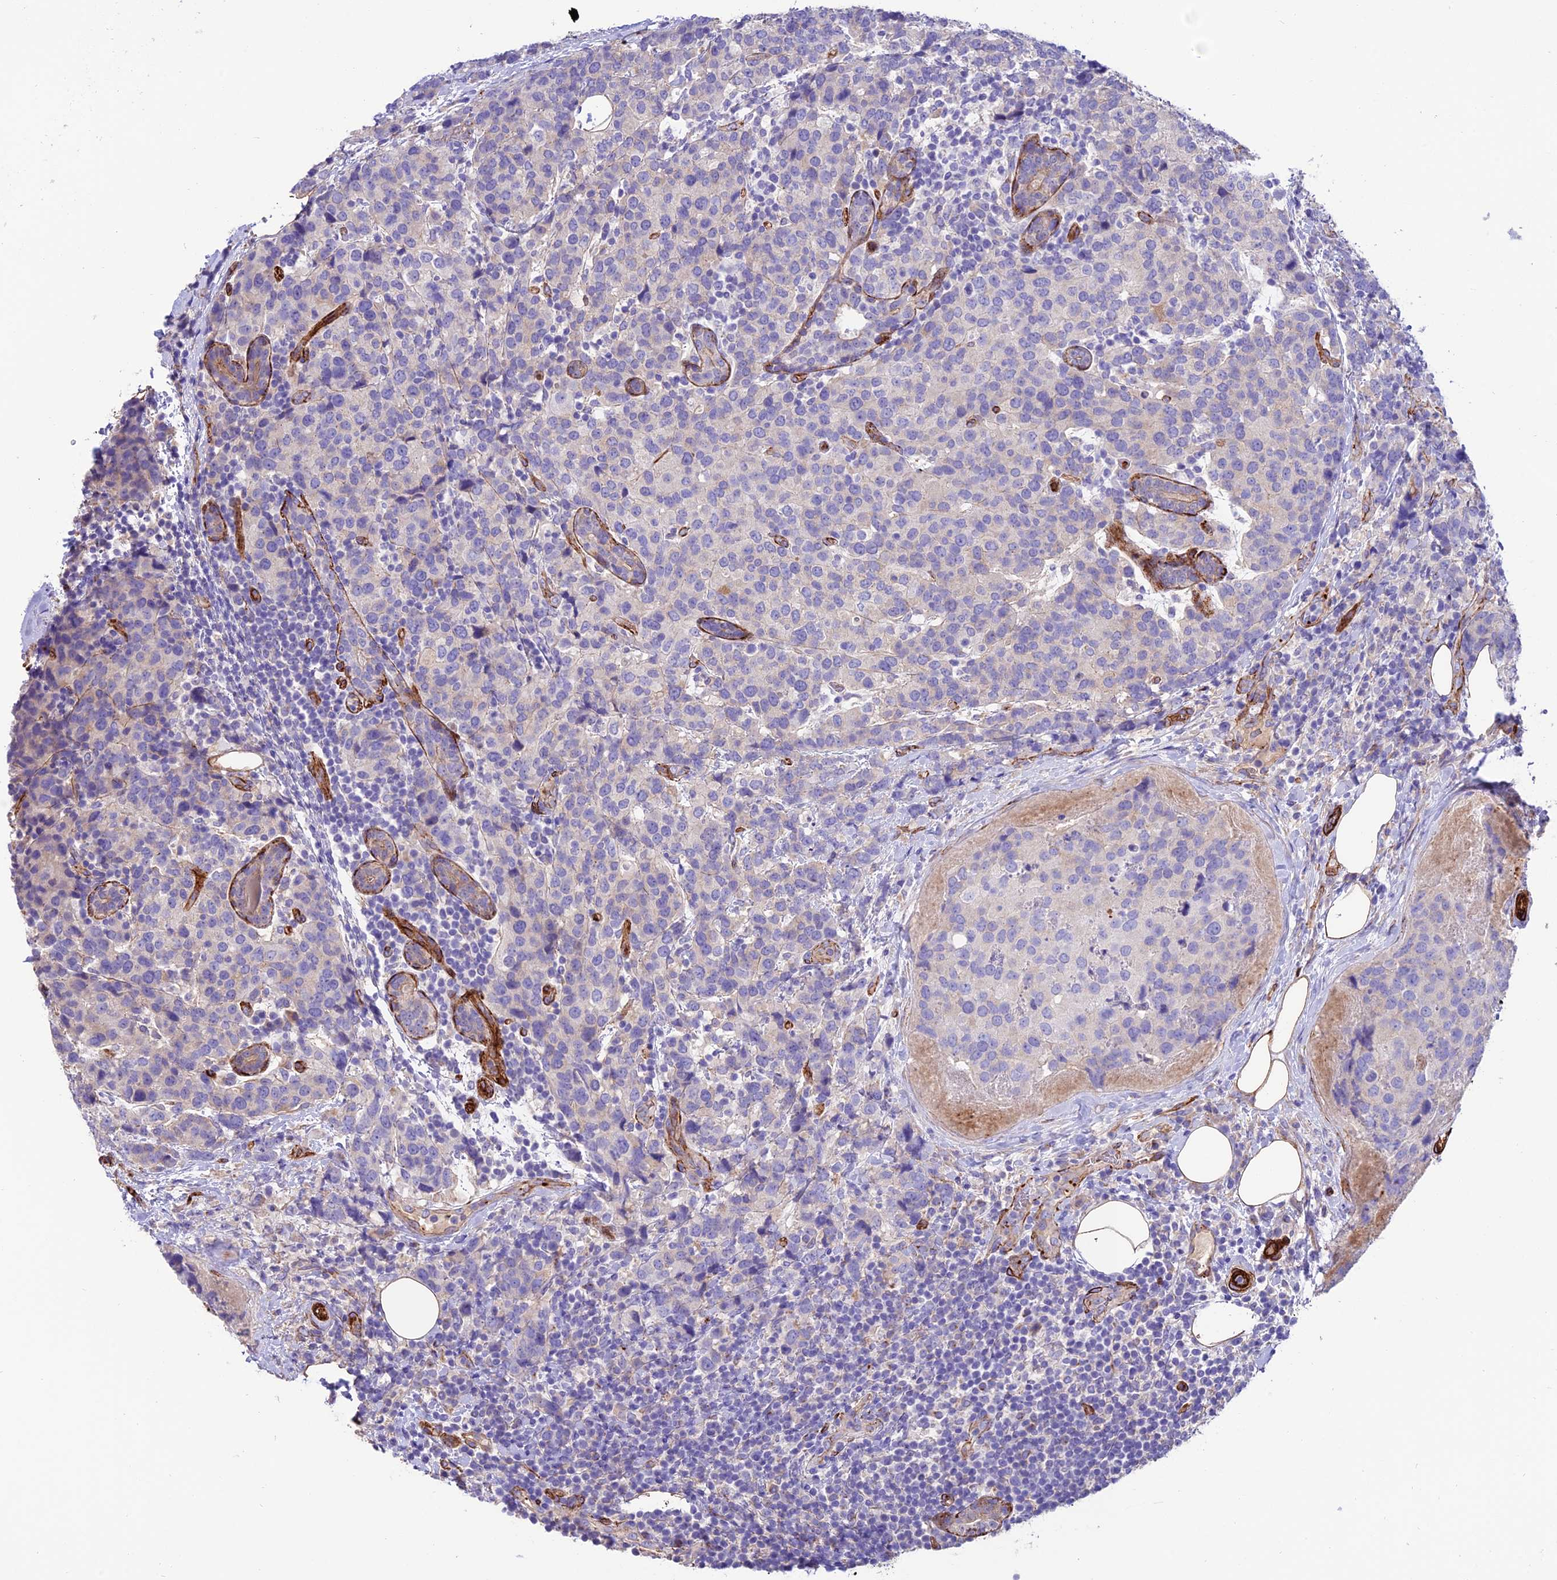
{"staining": {"intensity": "negative", "quantity": "none", "location": "none"}, "tissue": "breast cancer", "cell_type": "Tumor cells", "image_type": "cancer", "snomed": [{"axis": "morphology", "description": "Lobular carcinoma"}, {"axis": "topography", "description": "Breast"}], "caption": "Lobular carcinoma (breast) stained for a protein using immunohistochemistry (IHC) reveals no expression tumor cells.", "gene": "REX1BD", "patient": {"sex": "female", "age": 59}}